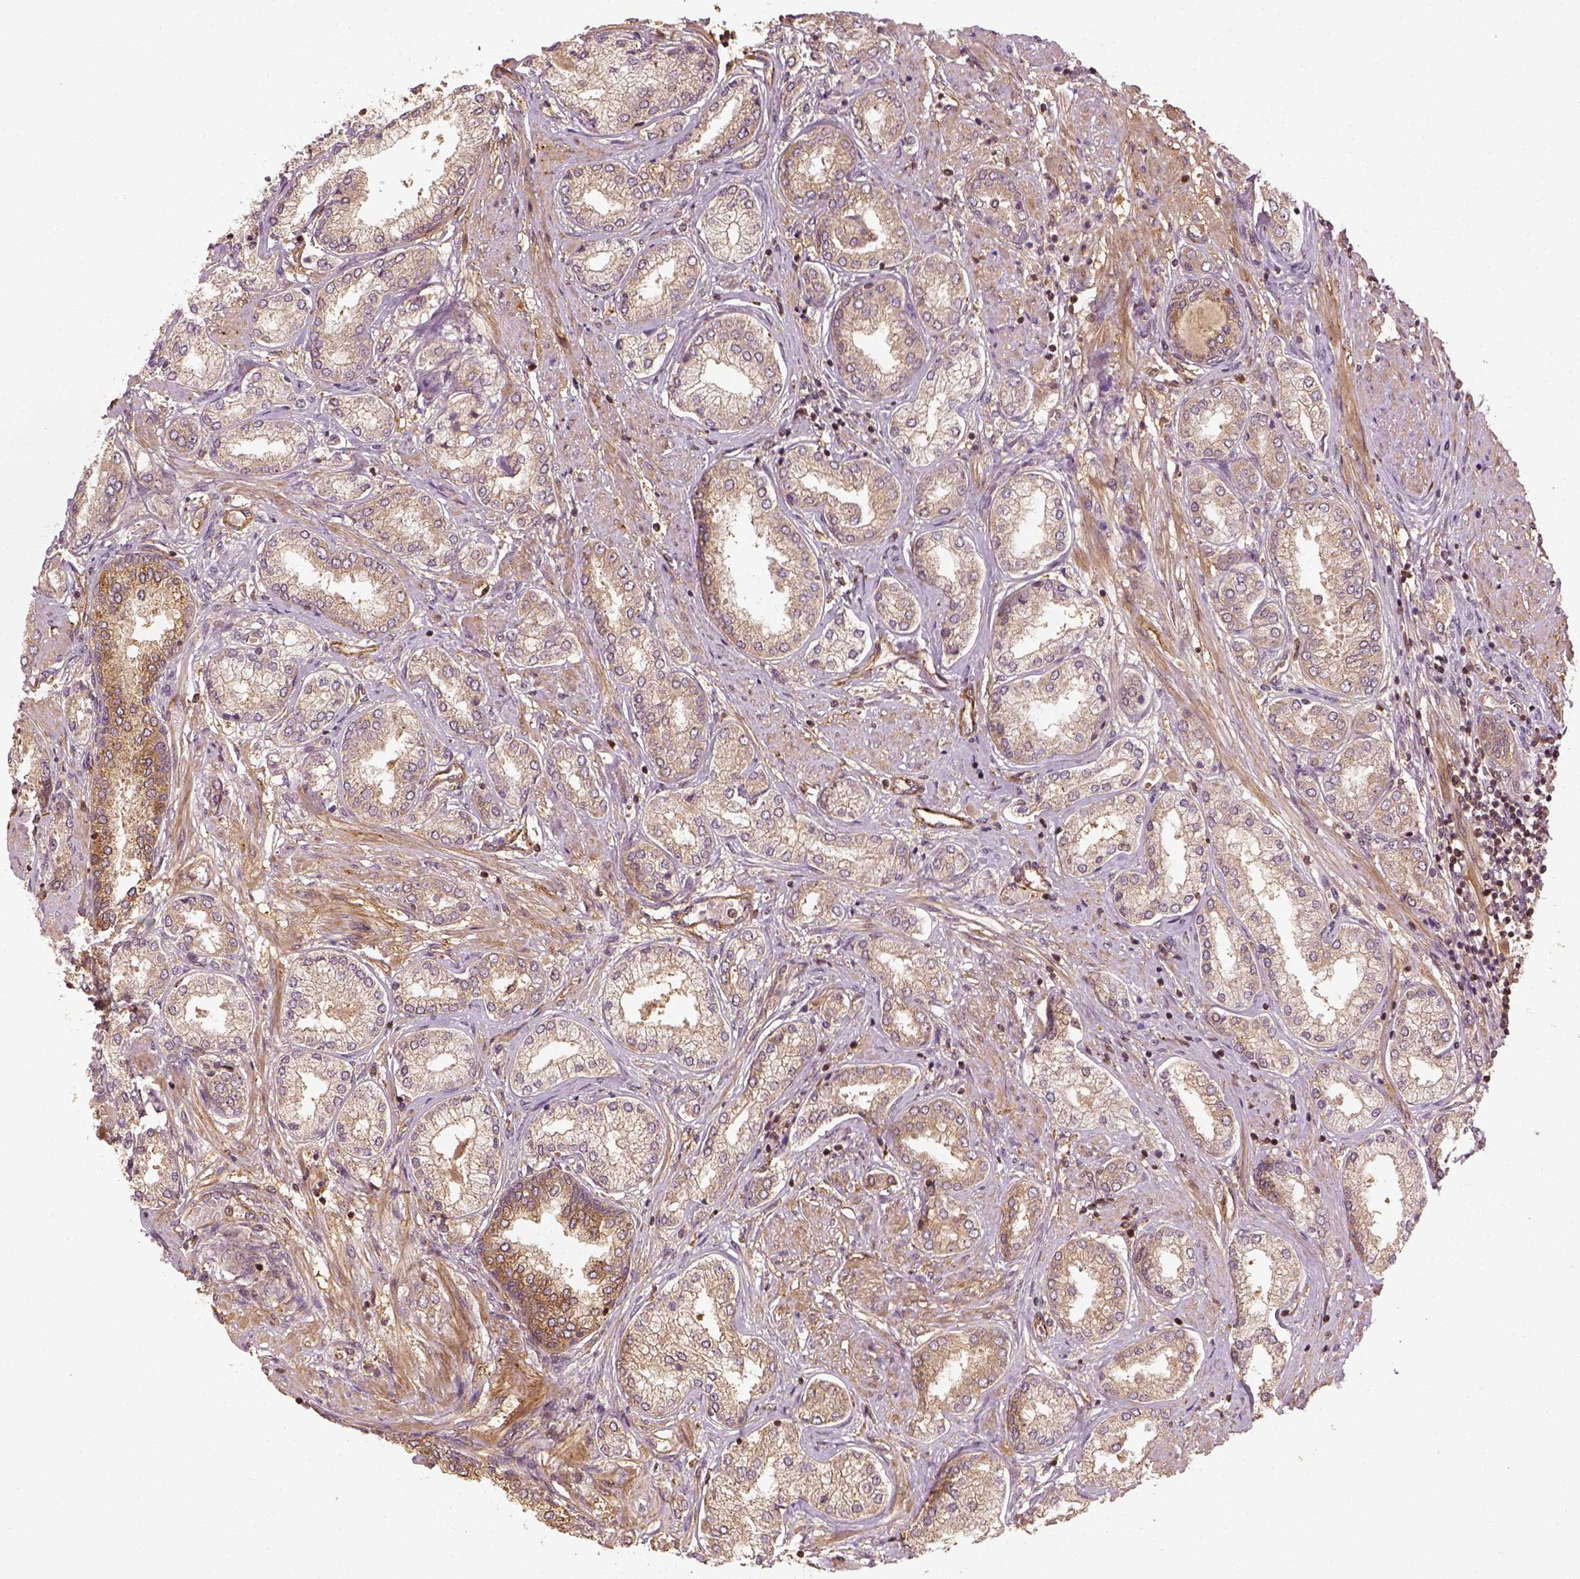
{"staining": {"intensity": "weak", "quantity": ">75%", "location": "cytoplasmic/membranous"}, "tissue": "prostate cancer", "cell_type": "Tumor cells", "image_type": "cancer", "snomed": [{"axis": "morphology", "description": "Adenocarcinoma, NOS"}, {"axis": "topography", "description": "Prostate"}], "caption": "The micrograph reveals immunohistochemical staining of adenocarcinoma (prostate). There is weak cytoplasmic/membranous positivity is identified in about >75% of tumor cells. The staining is performed using DAB brown chromogen to label protein expression. The nuclei are counter-stained blue using hematoxylin.", "gene": "VEGFA", "patient": {"sex": "male", "age": 63}}